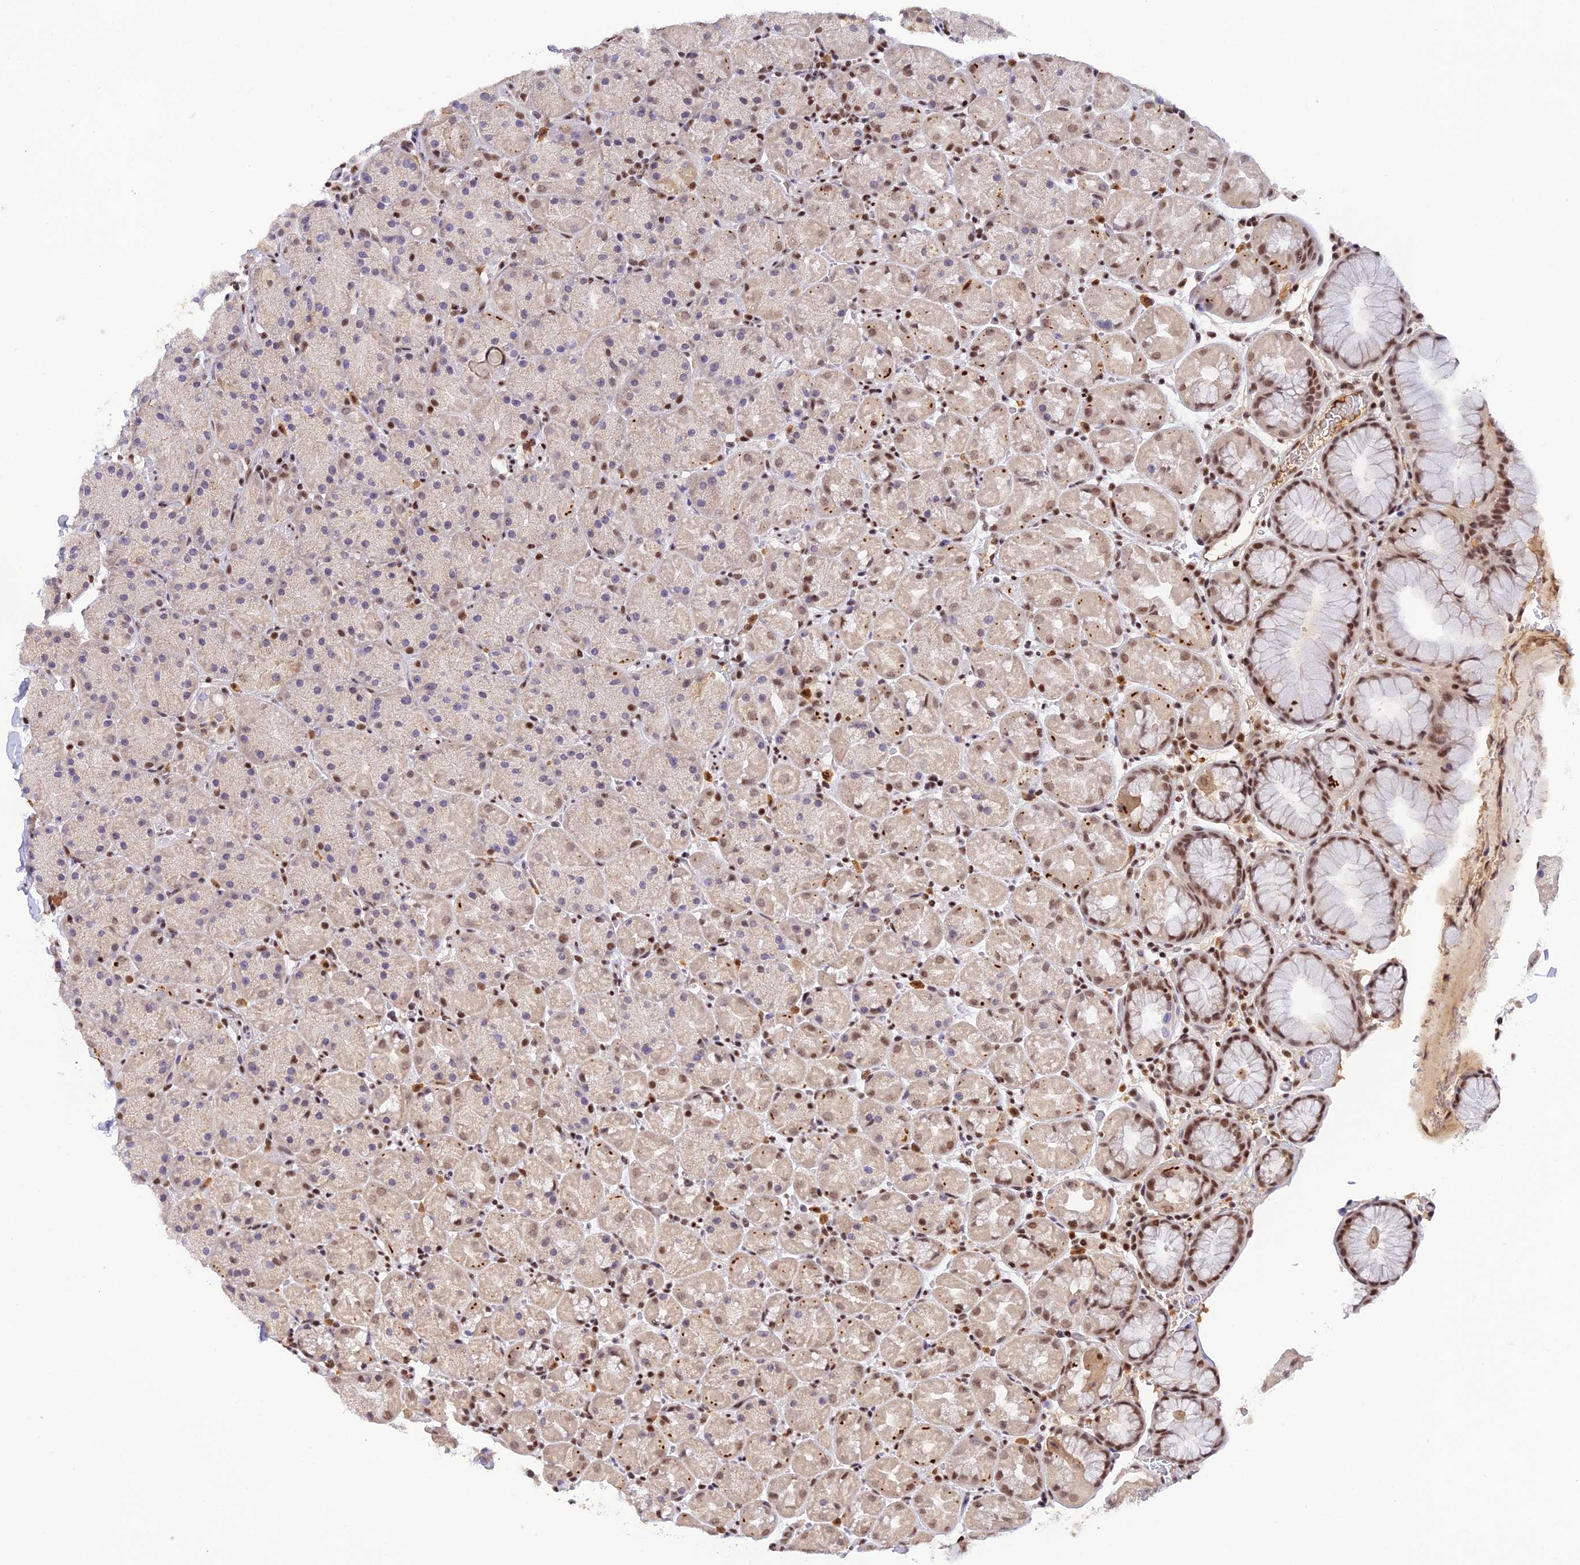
{"staining": {"intensity": "moderate", "quantity": "25%-75%", "location": "nuclear"}, "tissue": "stomach", "cell_type": "Glandular cells", "image_type": "normal", "snomed": [{"axis": "morphology", "description": "Normal tissue, NOS"}, {"axis": "topography", "description": "Stomach, upper"}, {"axis": "topography", "description": "Stomach, lower"}], "caption": "Immunohistochemical staining of benign human stomach reveals moderate nuclear protein expression in about 25%-75% of glandular cells.", "gene": "THAP11", "patient": {"sex": "male", "age": 67}}